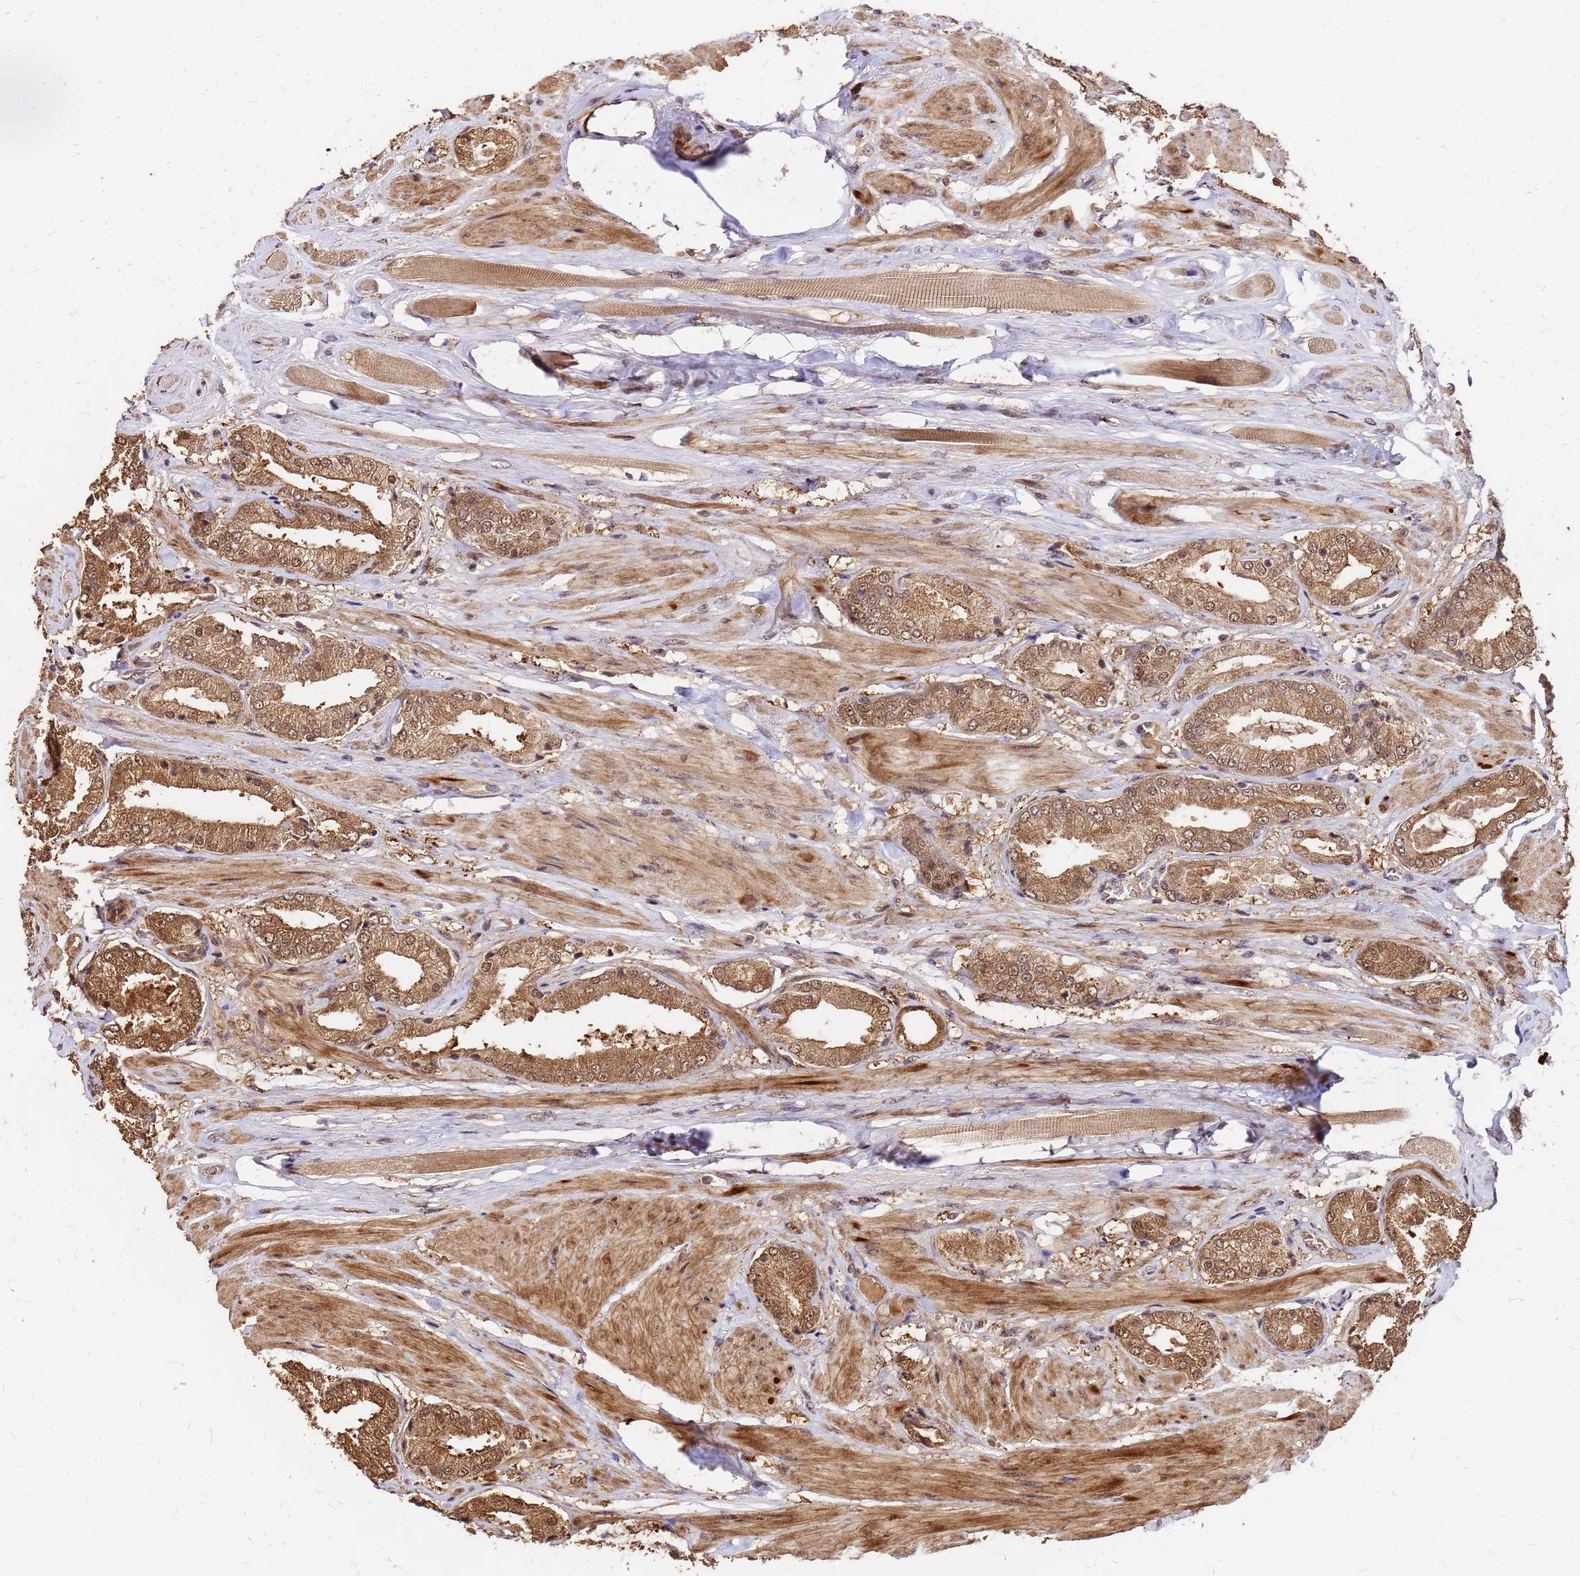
{"staining": {"intensity": "moderate", "quantity": ">75%", "location": "cytoplasmic/membranous,nuclear"}, "tissue": "prostate cancer", "cell_type": "Tumor cells", "image_type": "cancer", "snomed": [{"axis": "morphology", "description": "Adenocarcinoma, High grade"}, {"axis": "topography", "description": "Prostate and seminal vesicle, NOS"}], "caption": "Immunohistochemistry (IHC) (DAB) staining of human prostate cancer (high-grade adenocarcinoma) demonstrates moderate cytoplasmic/membranous and nuclear protein expression in about >75% of tumor cells.", "gene": "GPATCH8", "patient": {"sex": "male", "age": 64}}